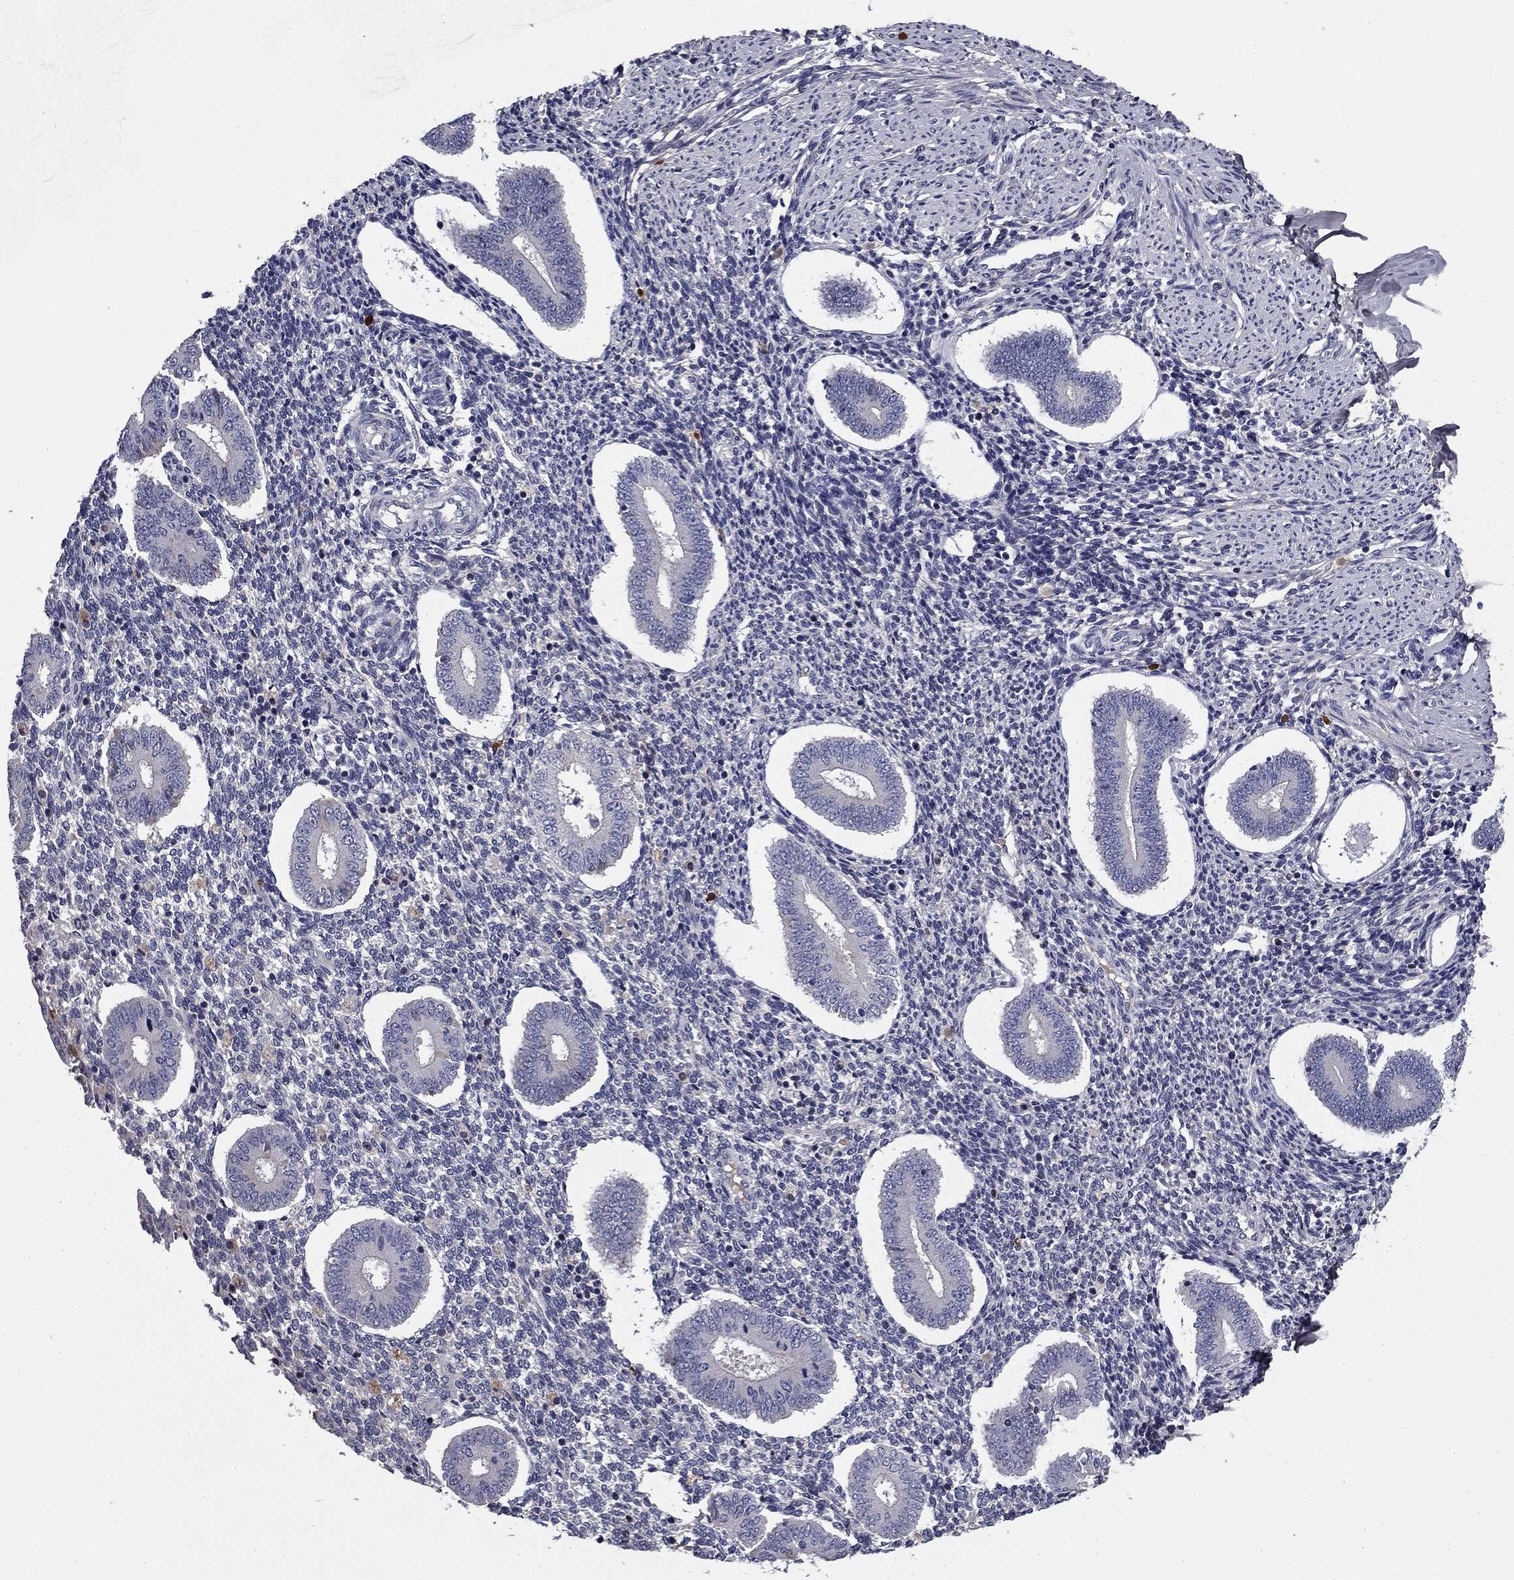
{"staining": {"intensity": "negative", "quantity": "none", "location": "none"}, "tissue": "endometrium", "cell_type": "Cells in endometrial stroma", "image_type": "normal", "snomed": [{"axis": "morphology", "description": "Normal tissue, NOS"}, {"axis": "topography", "description": "Endometrium"}], "caption": "This is an immunohistochemistry histopathology image of benign human endometrium. There is no expression in cells in endometrial stroma.", "gene": "COL2A1", "patient": {"sex": "female", "age": 40}}